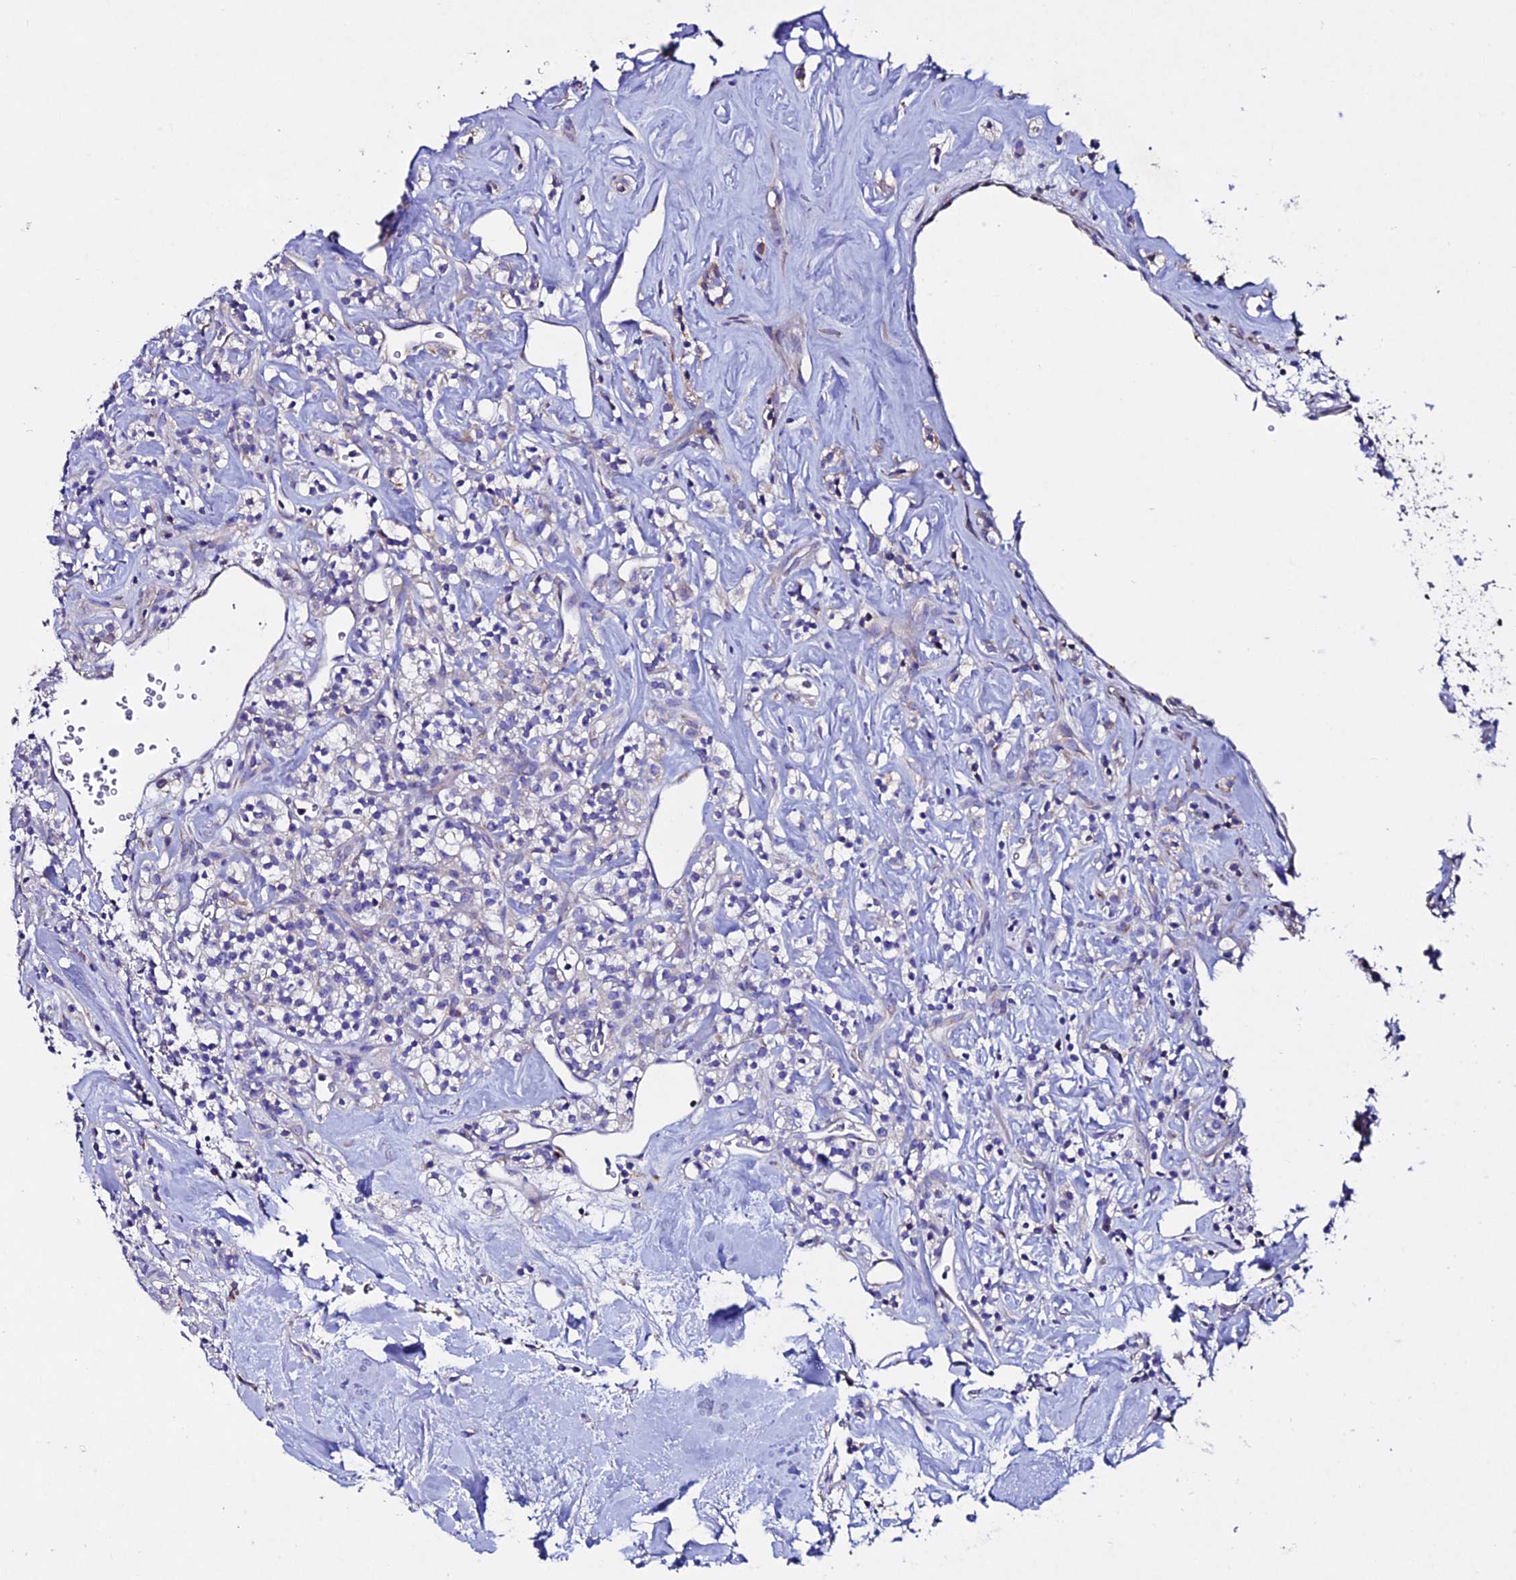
{"staining": {"intensity": "negative", "quantity": "none", "location": "none"}, "tissue": "renal cancer", "cell_type": "Tumor cells", "image_type": "cancer", "snomed": [{"axis": "morphology", "description": "Adenocarcinoma, NOS"}, {"axis": "topography", "description": "Kidney"}], "caption": "The IHC image has no significant positivity in tumor cells of adenocarcinoma (renal) tissue. The staining was performed using DAB (3,3'-diaminobenzidine) to visualize the protein expression in brown, while the nuclei were stained in blue with hematoxylin (Magnification: 20x).", "gene": "OR51Q1", "patient": {"sex": "male", "age": 77}}